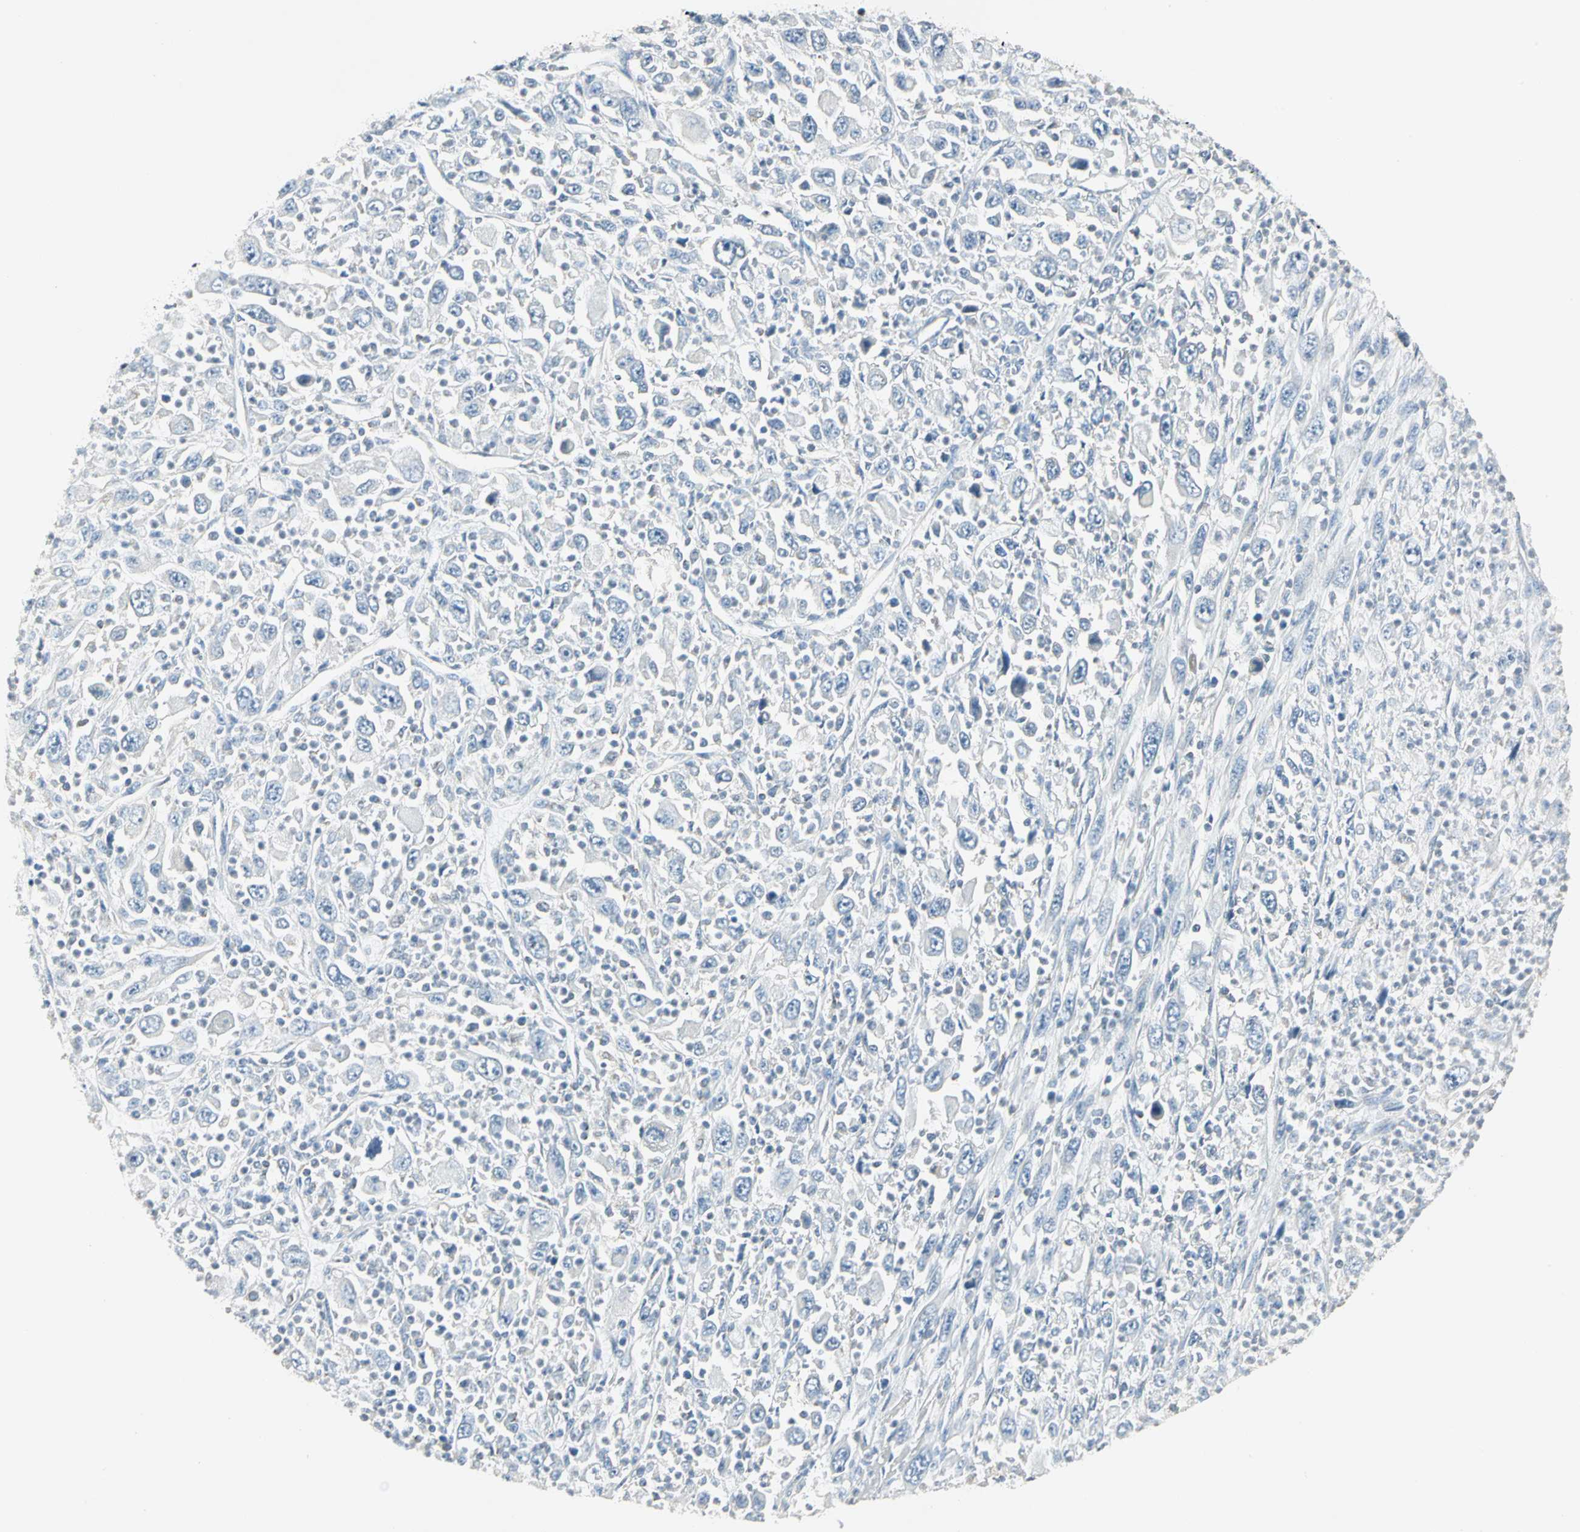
{"staining": {"intensity": "negative", "quantity": "none", "location": "none"}, "tissue": "melanoma", "cell_type": "Tumor cells", "image_type": "cancer", "snomed": [{"axis": "morphology", "description": "Malignant melanoma, Metastatic site"}, {"axis": "topography", "description": "Skin"}], "caption": "Melanoma was stained to show a protein in brown. There is no significant expression in tumor cells.", "gene": "USP40", "patient": {"sex": "female", "age": 56}}